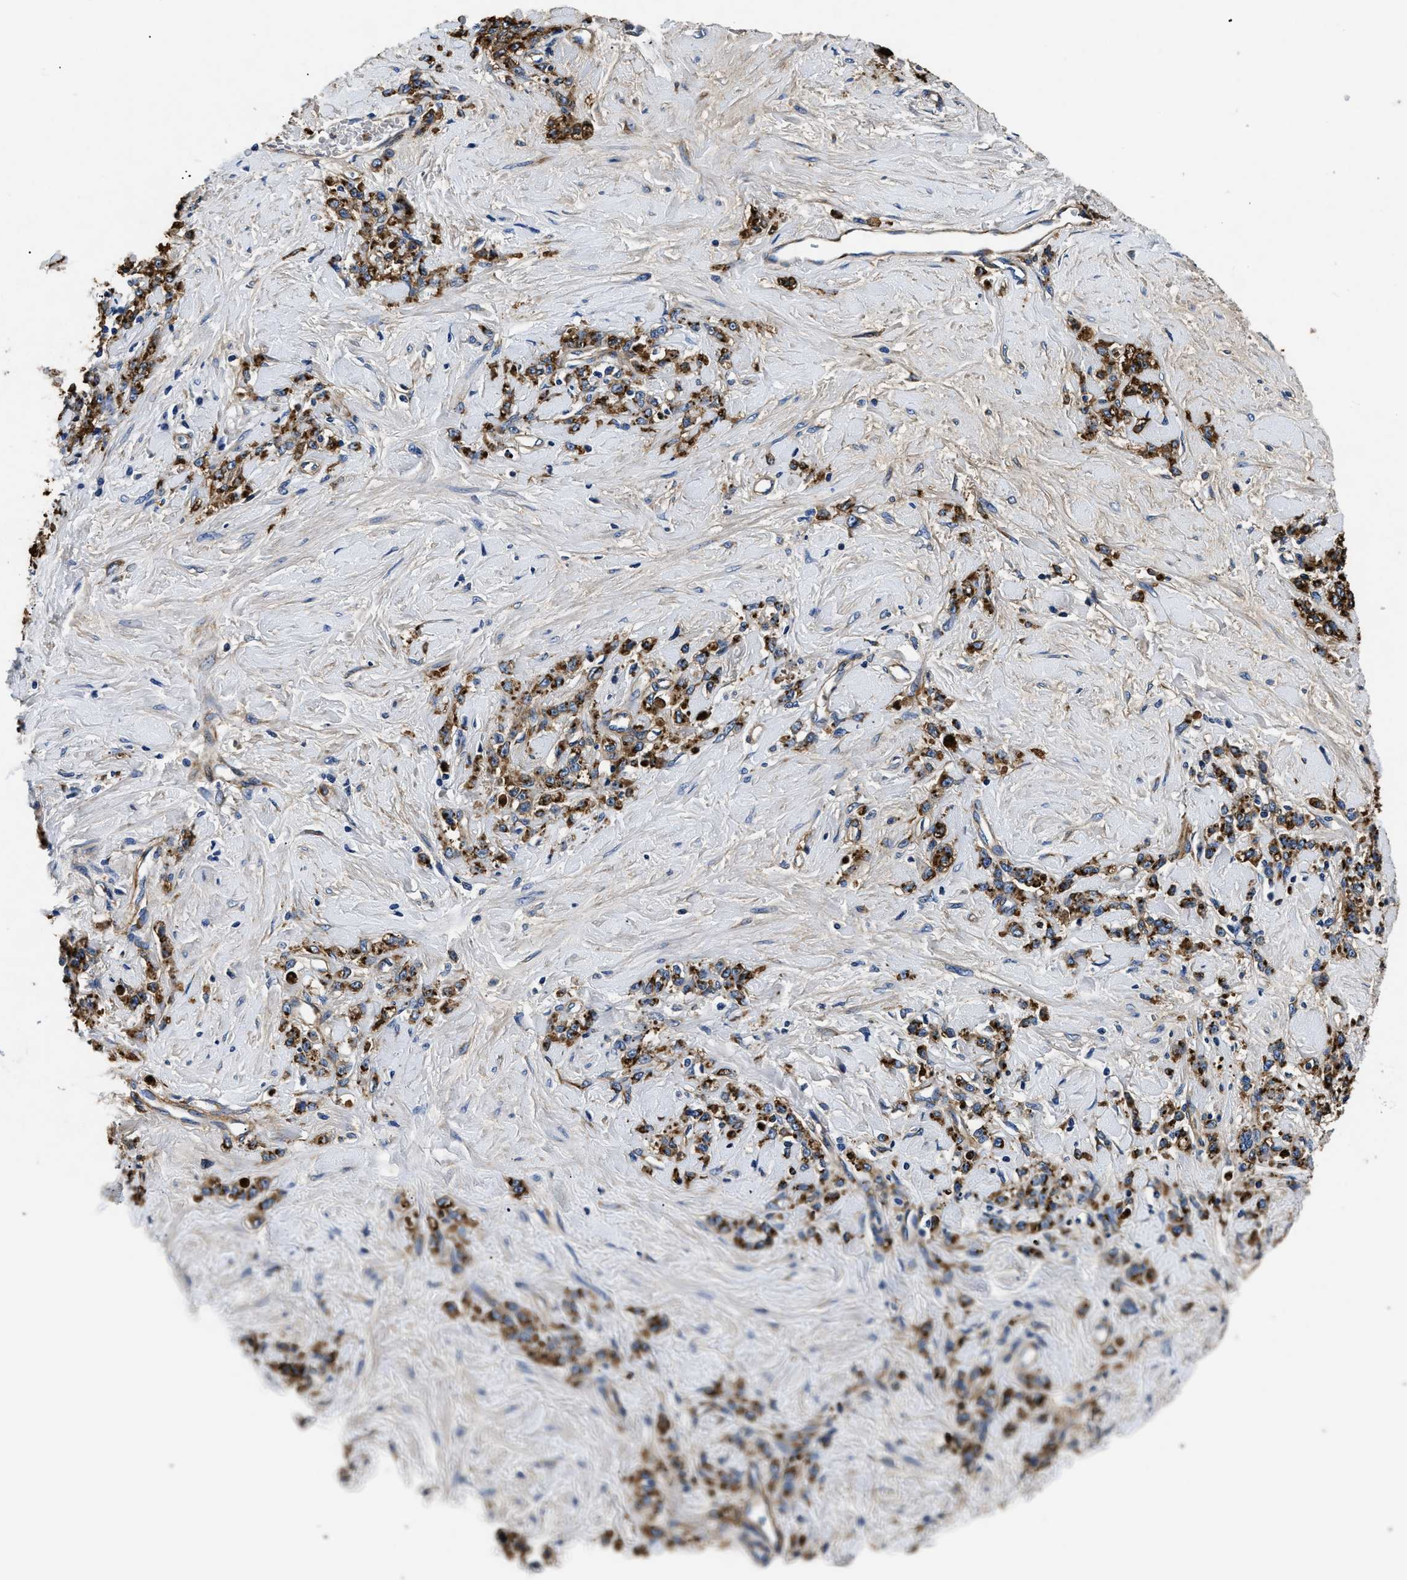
{"staining": {"intensity": "strong", "quantity": ">75%", "location": "cytoplasmic/membranous"}, "tissue": "stomach cancer", "cell_type": "Tumor cells", "image_type": "cancer", "snomed": [{"axis": "morphology", "description": "Adenocarcinoma, NOS"}, {"axis": "topography", "description": "Stomach"}], "caption": "Tumor cells reveal high levels of strong cytoplasmic/membranous positivity in approximately >75% of cells in stomach adenocarcinoma. The staining is performed using DAB brown chromogen to label protein expression. The nuclei are counter-stained blue using hematoxylin.", "gene": "LAMA3", "patient": {"sex": "male", "age": 82}}